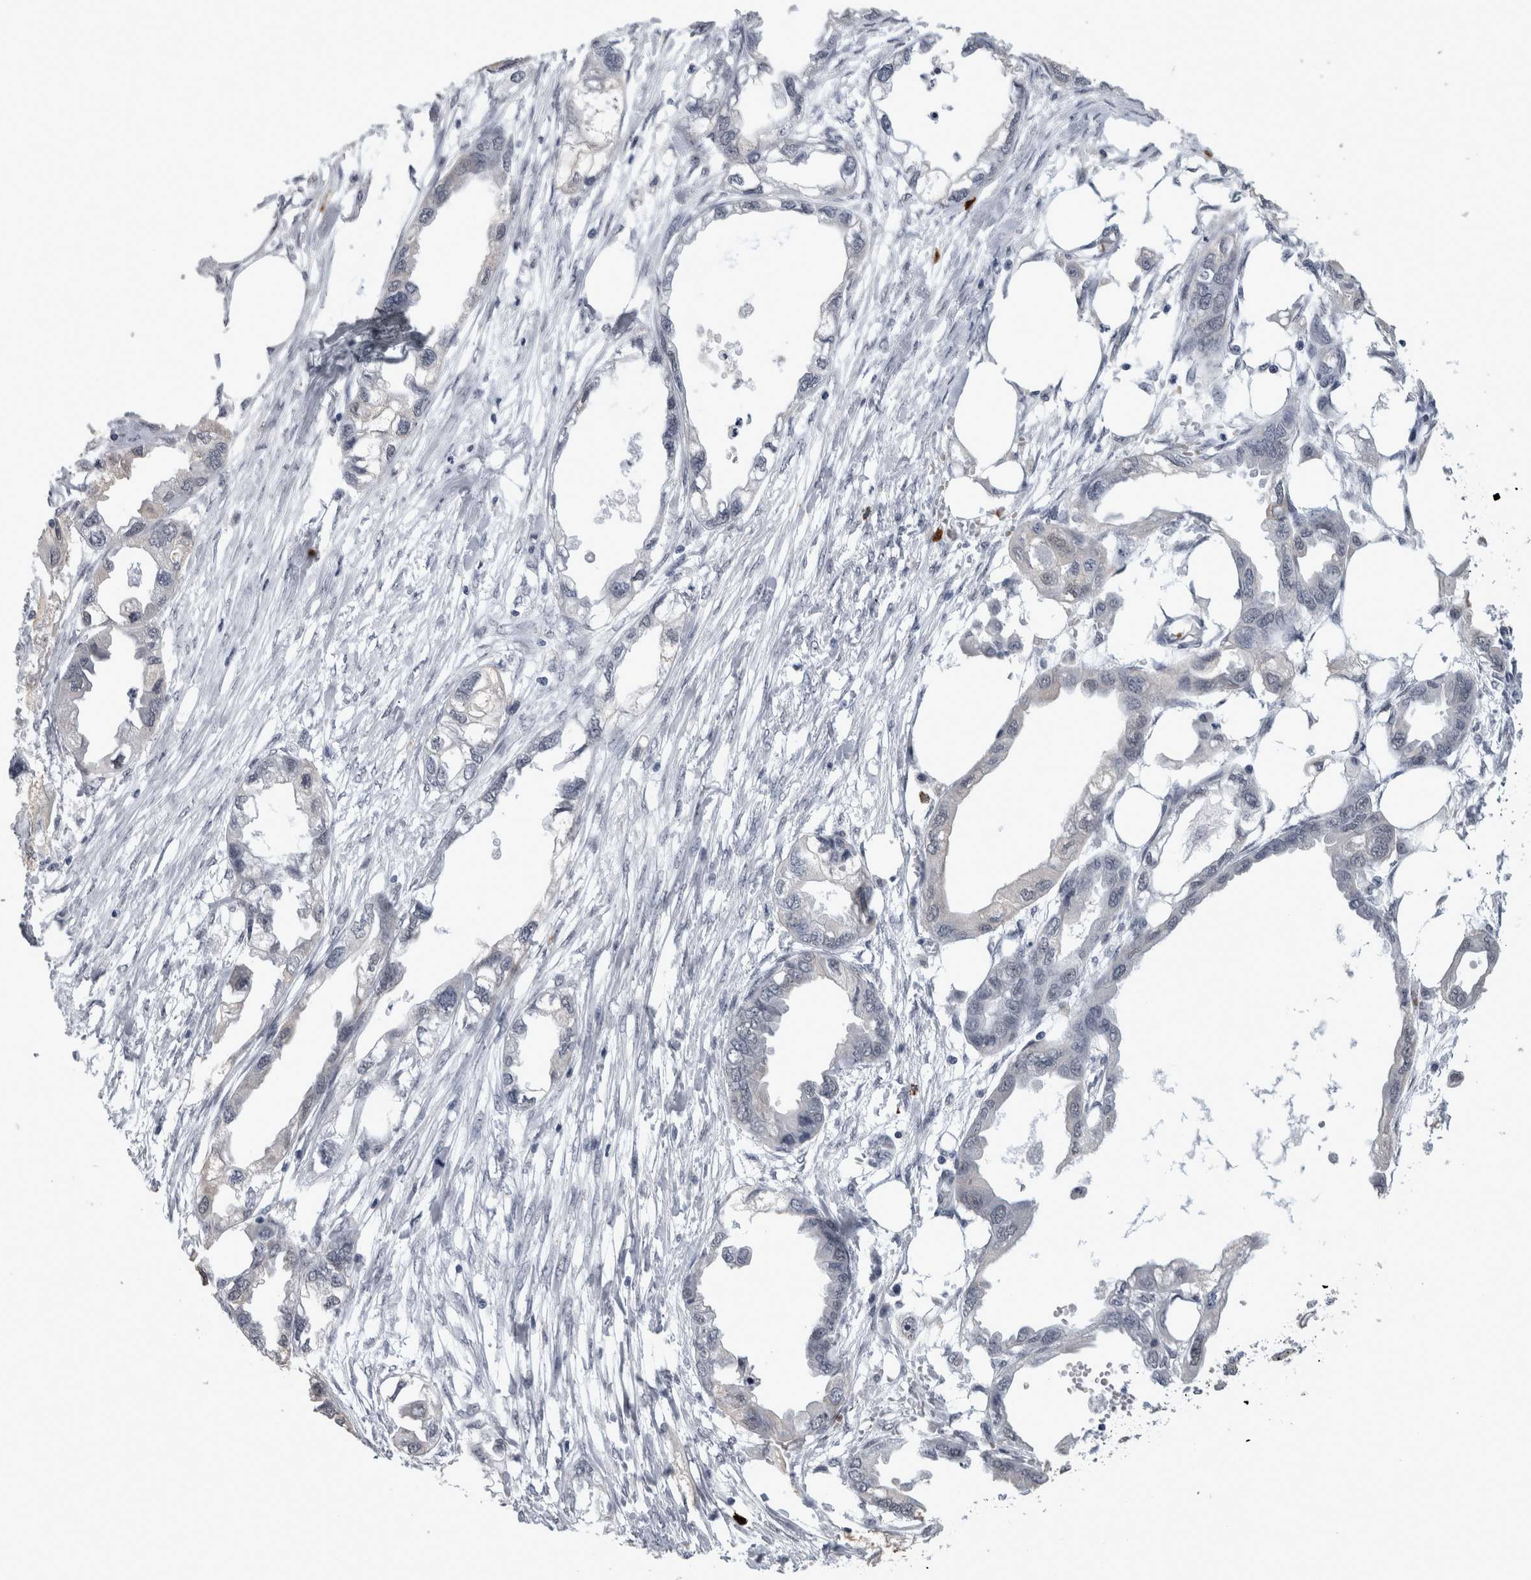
{"staining": {"intensity": "negative", "quantity": "none", "location": "none"}, "tissue": "endometrial cancer", "cell_type": "Tumor cells", "image_type": "cancer", "snomed": [{"axis": "morphology", "description": "Adenocarcinoma, NOS"}, {"axis": "morphology", "description": "Adenocarcinoma, metastatic, NOS"}, {"axis": "topography", "description": "Adipose tissue"}, {"axis": "topography", "description": "Endometrium"}], "caption": "A histopathology image of human endometrial adenocarcinoma is negative for staining in tumor cells.", "gene": "PEBP4", "patient": {"sex": "female", "age": 67}}